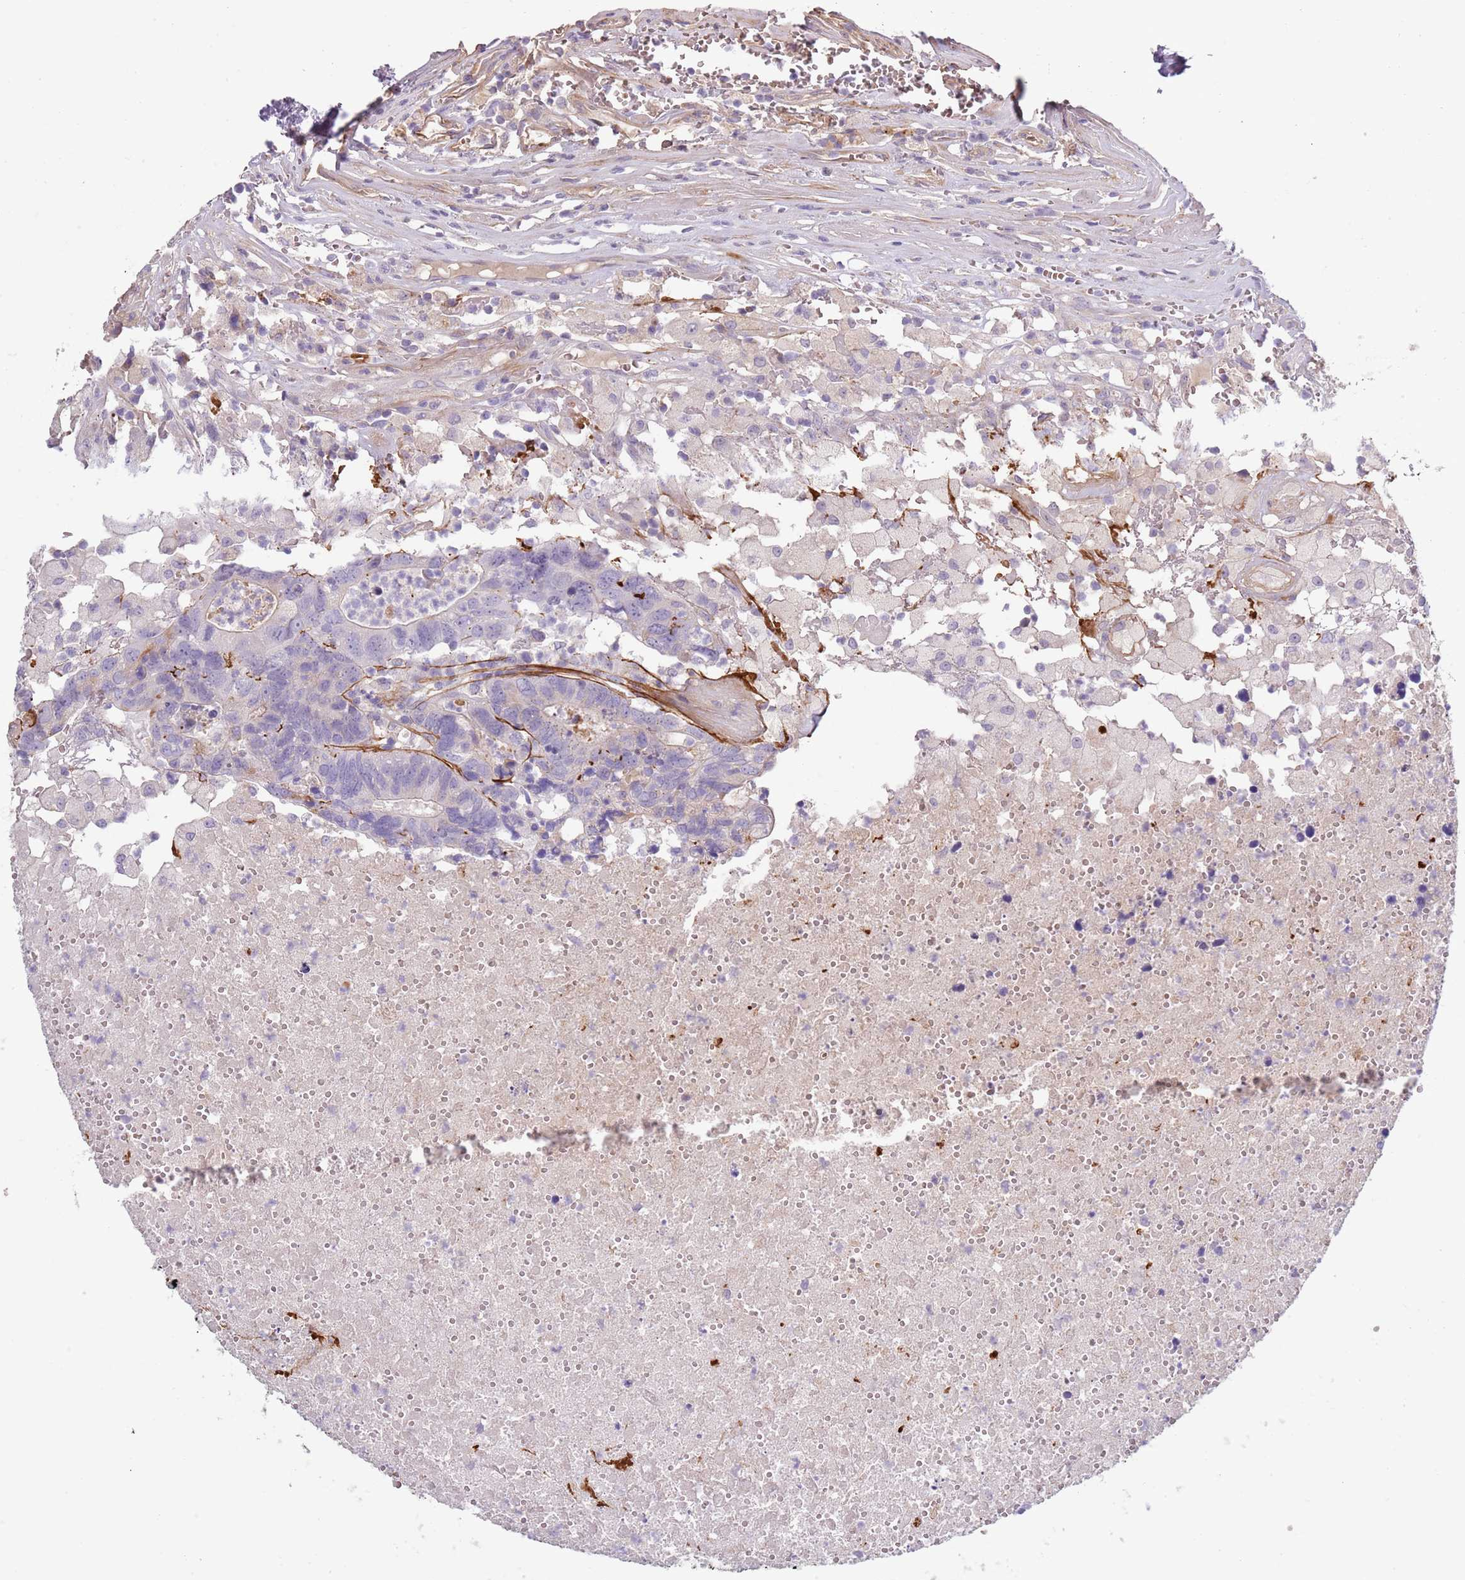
{"staining": {"intensity": "negative", "quantity": "none", "location": "none"}, "tissue": "colorectal cancer", "cell_type": "Tumor cells", "image_type": "cancer", "snomed": [{"axis": "morphology", "description": "Adenocarcinoma, NOS"}, {"axis": "topography", "description": "Colon"}], "caption": "The IHC image has no significant staining in tumor cells of colorectal cancer (adenocarcinoma) tissue. (DAB (3,3'-diaminobenzidine) immunohistochemistry (IHC) visualized using brightfield microscopy, high magnification).", "gene": "TINAGL1", "patient": {"sex": "female", "age": 48}}